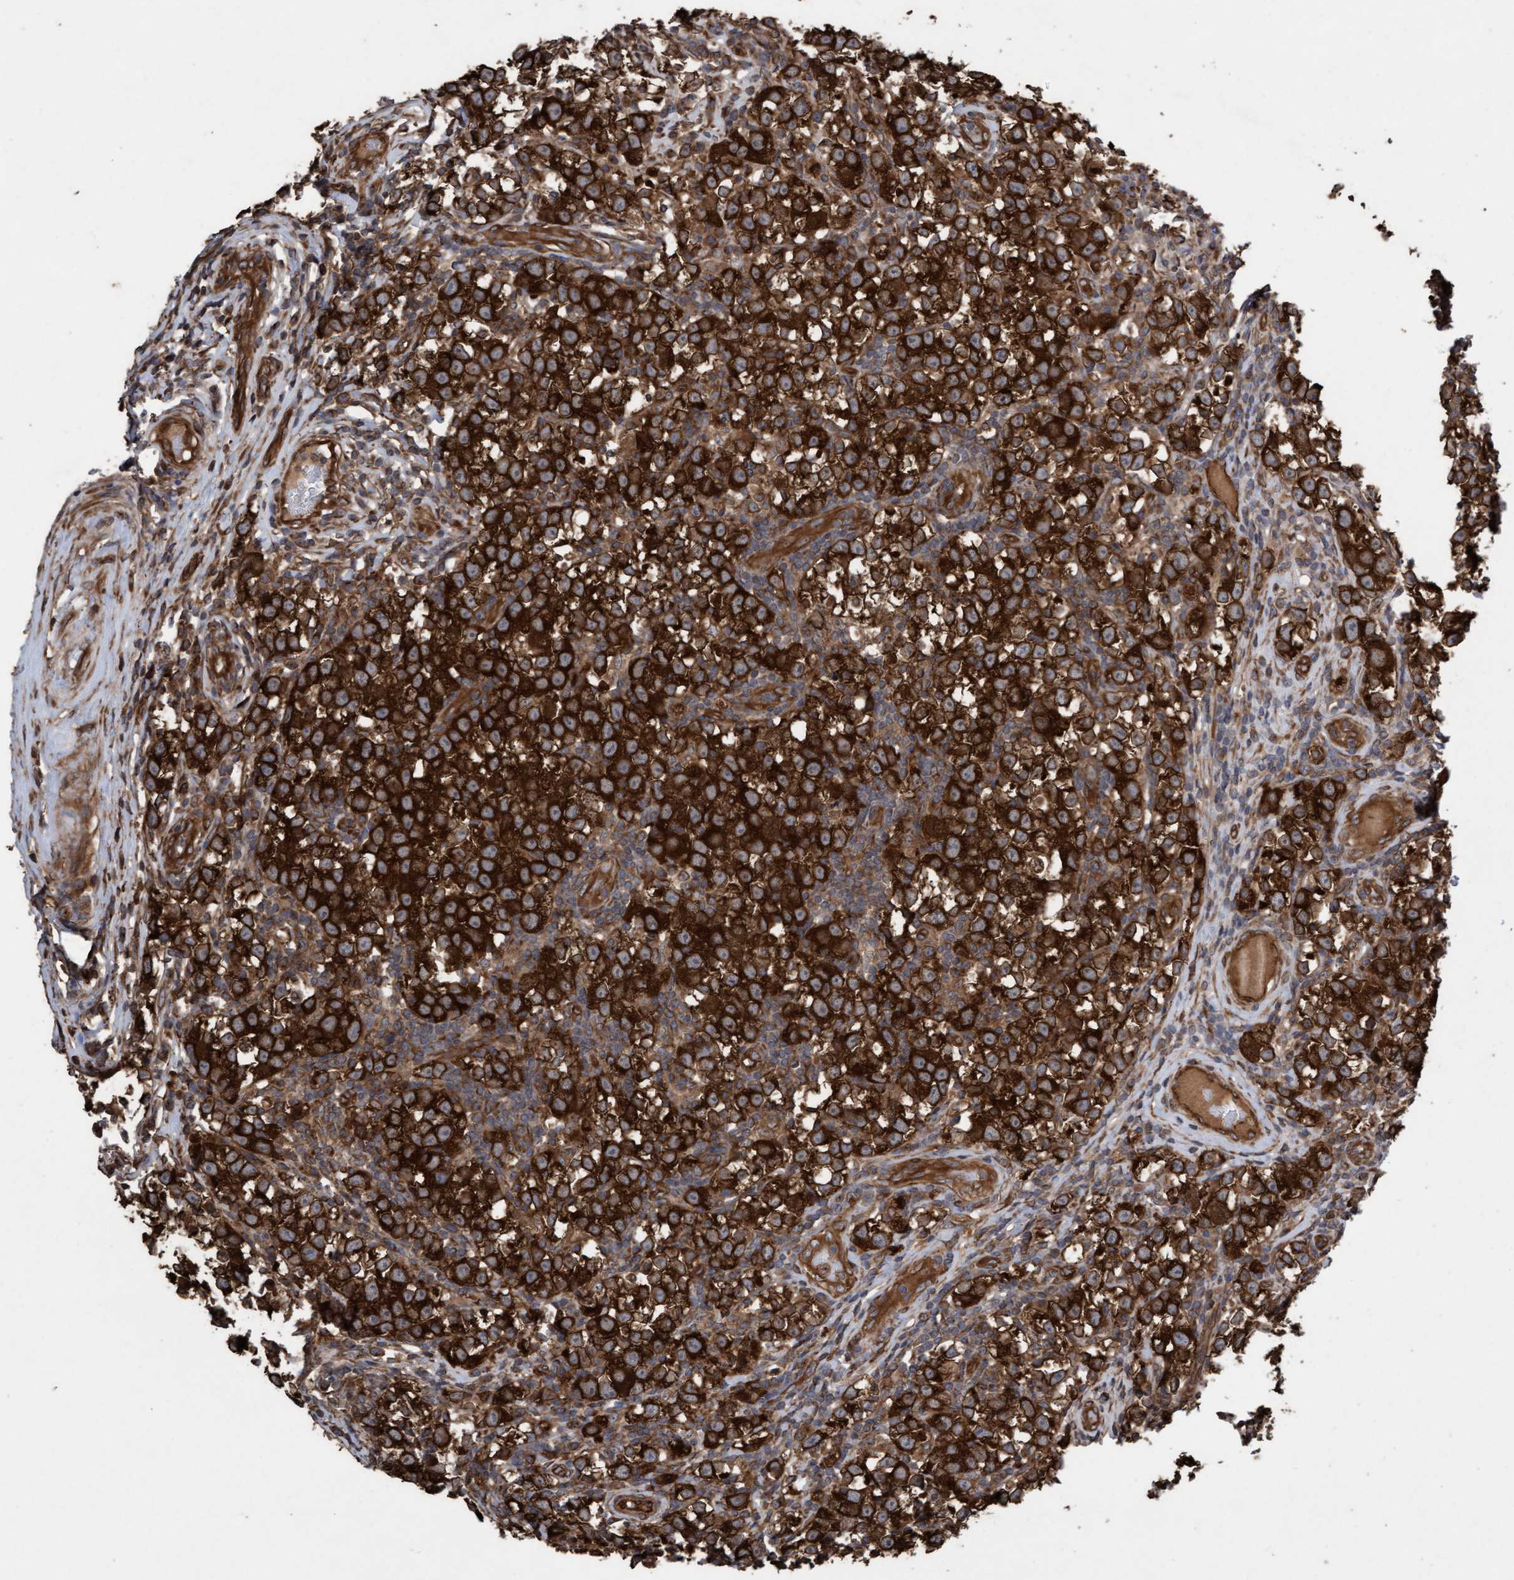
{"staining": {"intensity": "strong", "quantity": ">75%", "location": "cytoplasmic/membranous"}, "tissue": "testis cancer", "cell_type": "Tumor cells", "image_type": "cancer", "snomed": [{"axis": "morphology", "description": "Normal tissue, NOS"}, {"axis": "morphology", "description": "Seminoma, NOS"}, {"axis": "topography", "description": "Testis"}], "caption": "Seminoma (testis) was stained to show a protein in brown. There is high levels of strong cytoplasmic/membranous expression in approximately >75% of tumor cells.", "gene": "CDC42EP4", "patient": {"sex": "male", "age": 43}}